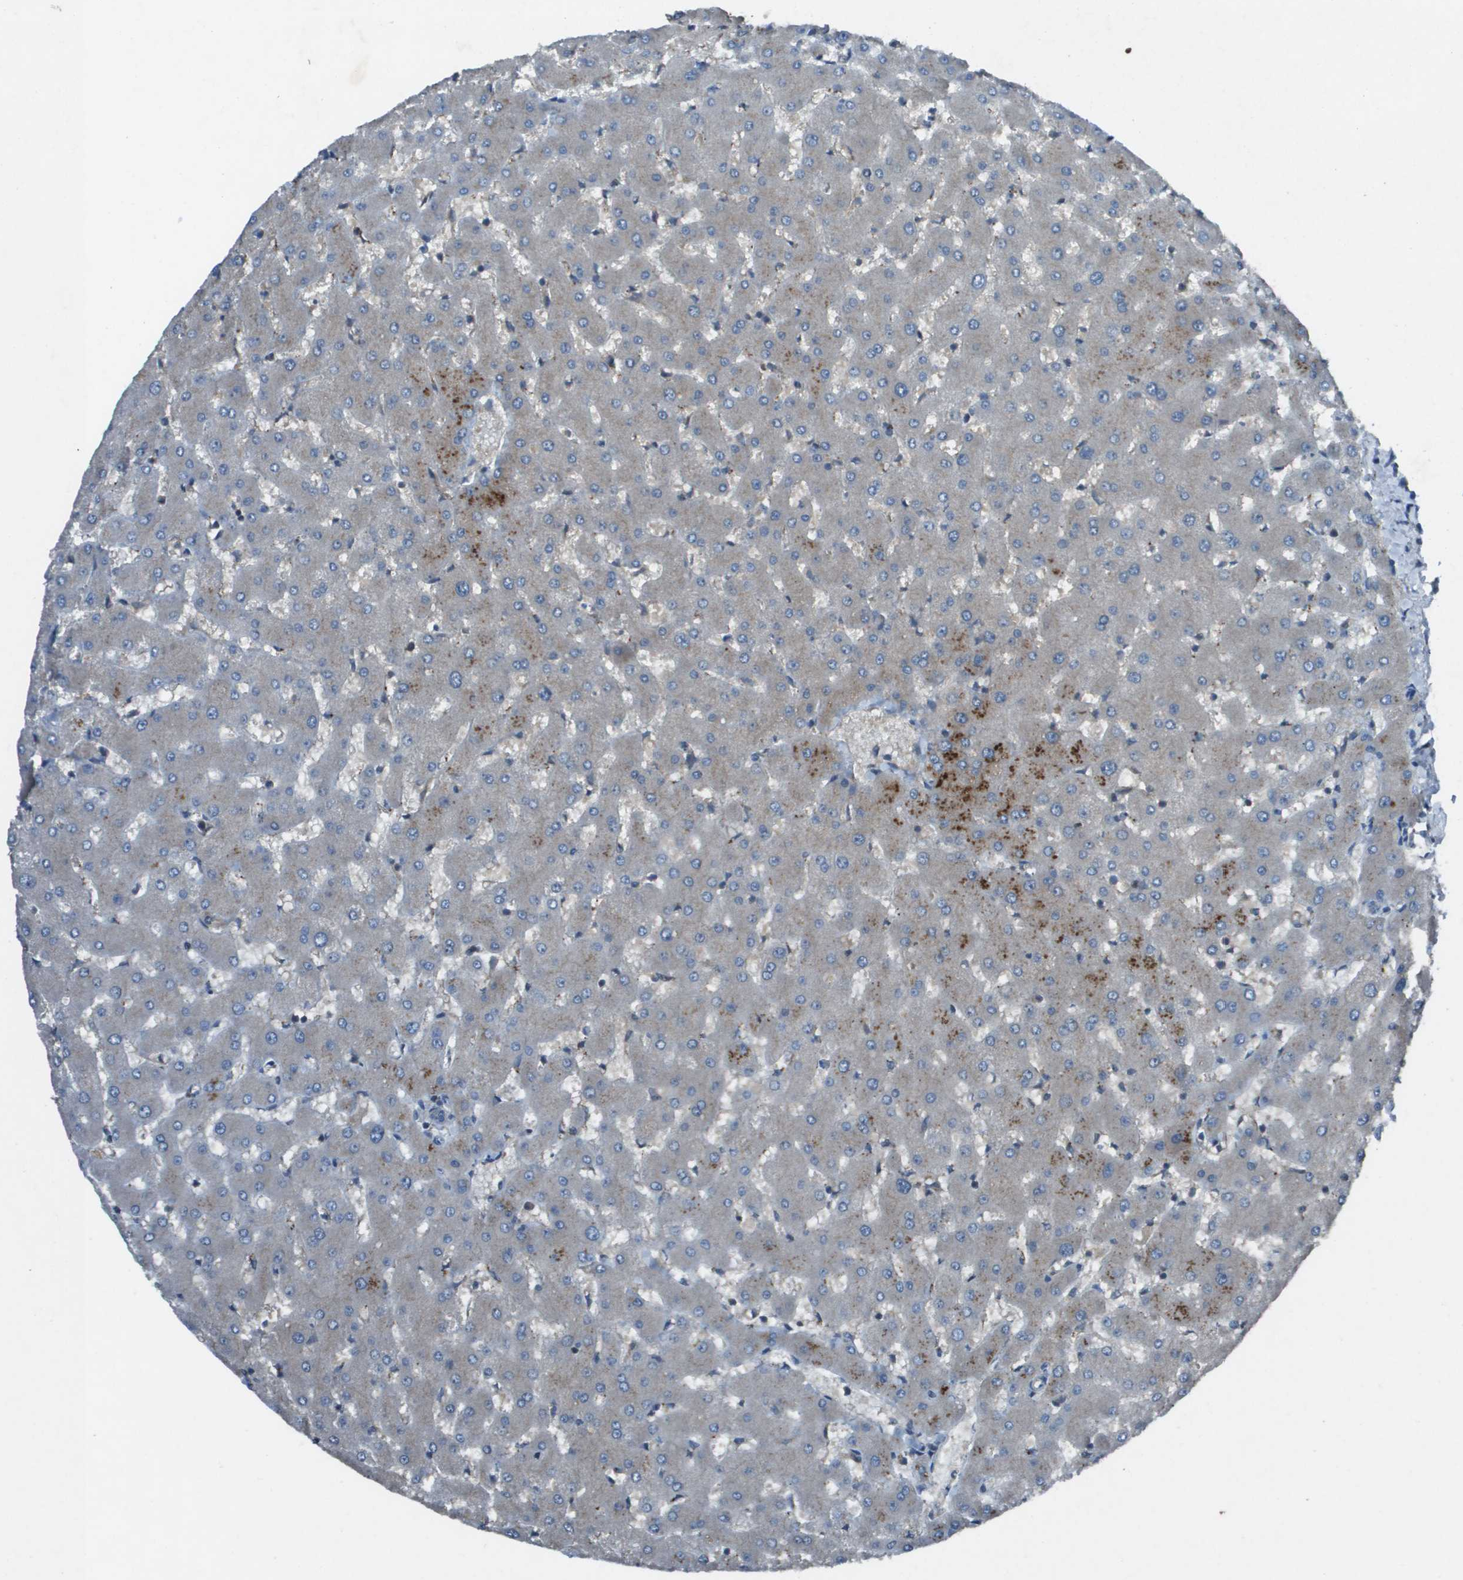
{"staining": {"intensity": "negative", "quantity": "none", "location": "none"}, "tissue": "liver", "cell_type": "Cholangiocytes", "image_type": "normal", "snomed": [{"axis": "morphology", "description": "Normal tissue, NOS"}, {"axis": "topography", "description": "Liver"}], "caption": "There is no significant staining in cholangiocytes of liver. (Immunohistochemistry, brightfield microscopy, high magnification).", "gene": "CAMK4", "patient": {"sex": "female", "age": 63}}